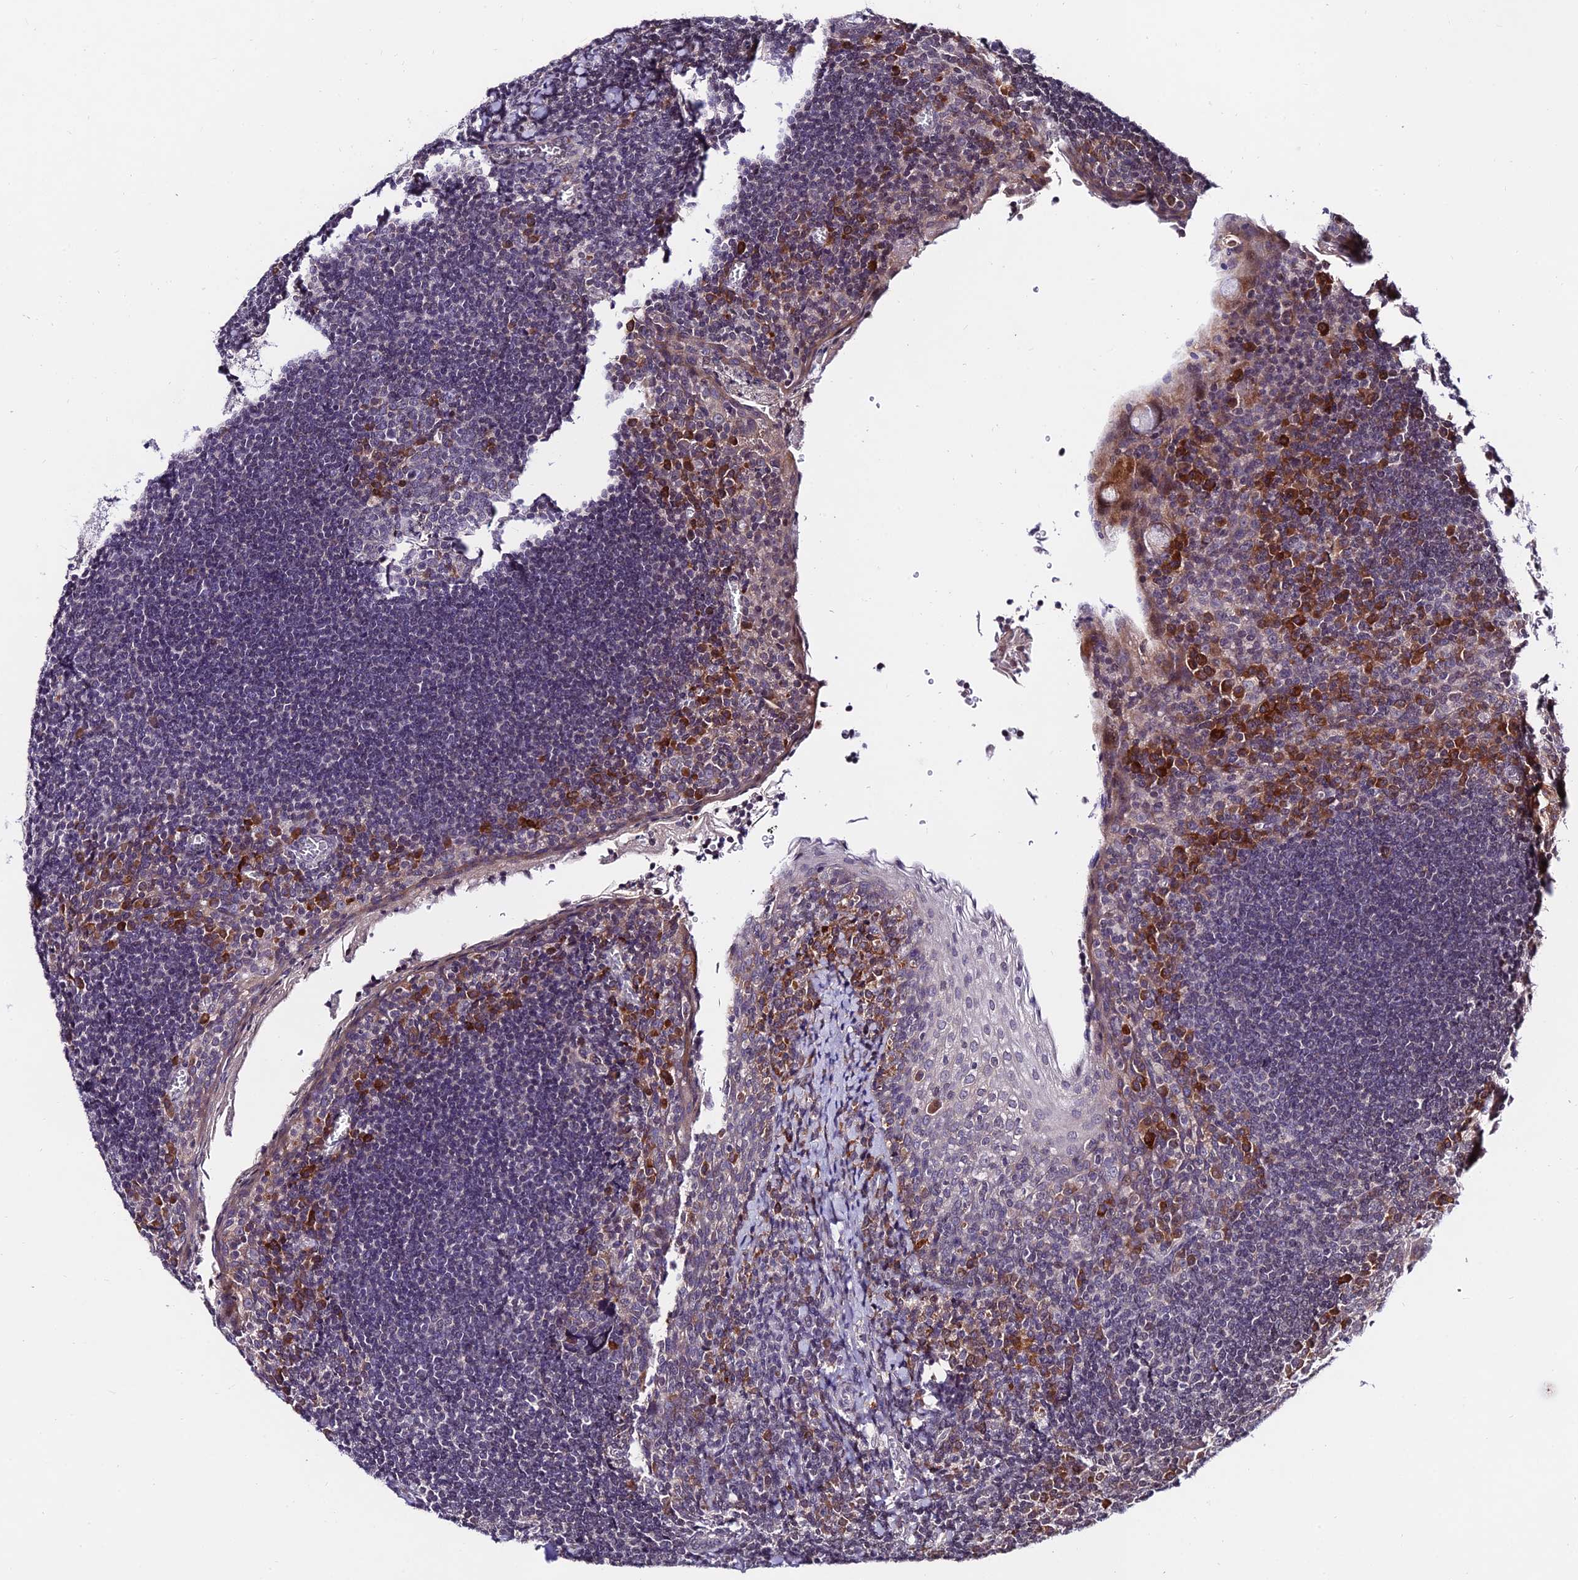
{"staining": {"intensity": "moderate", "quantity": "<25%", "location": "cytoplasmic/membranous"}, "tissue": "tonsil", "cell_type": "Germinal center cells", "image_type": "normal", "snomed": [{"axis": "morphology", "description": "Normal tissue, NOS"}, {"axis": "topography", "description": "Tonsil"}], "caption": "This photomicrograph exhibits immunohistochemistry staining of normal human tonsil, with low moderate cytoplasmic/membranous expression in approximately <25% of germinal center cells.", "gene": "CDNF", "patient": {"sex": "male", "age": 27}}